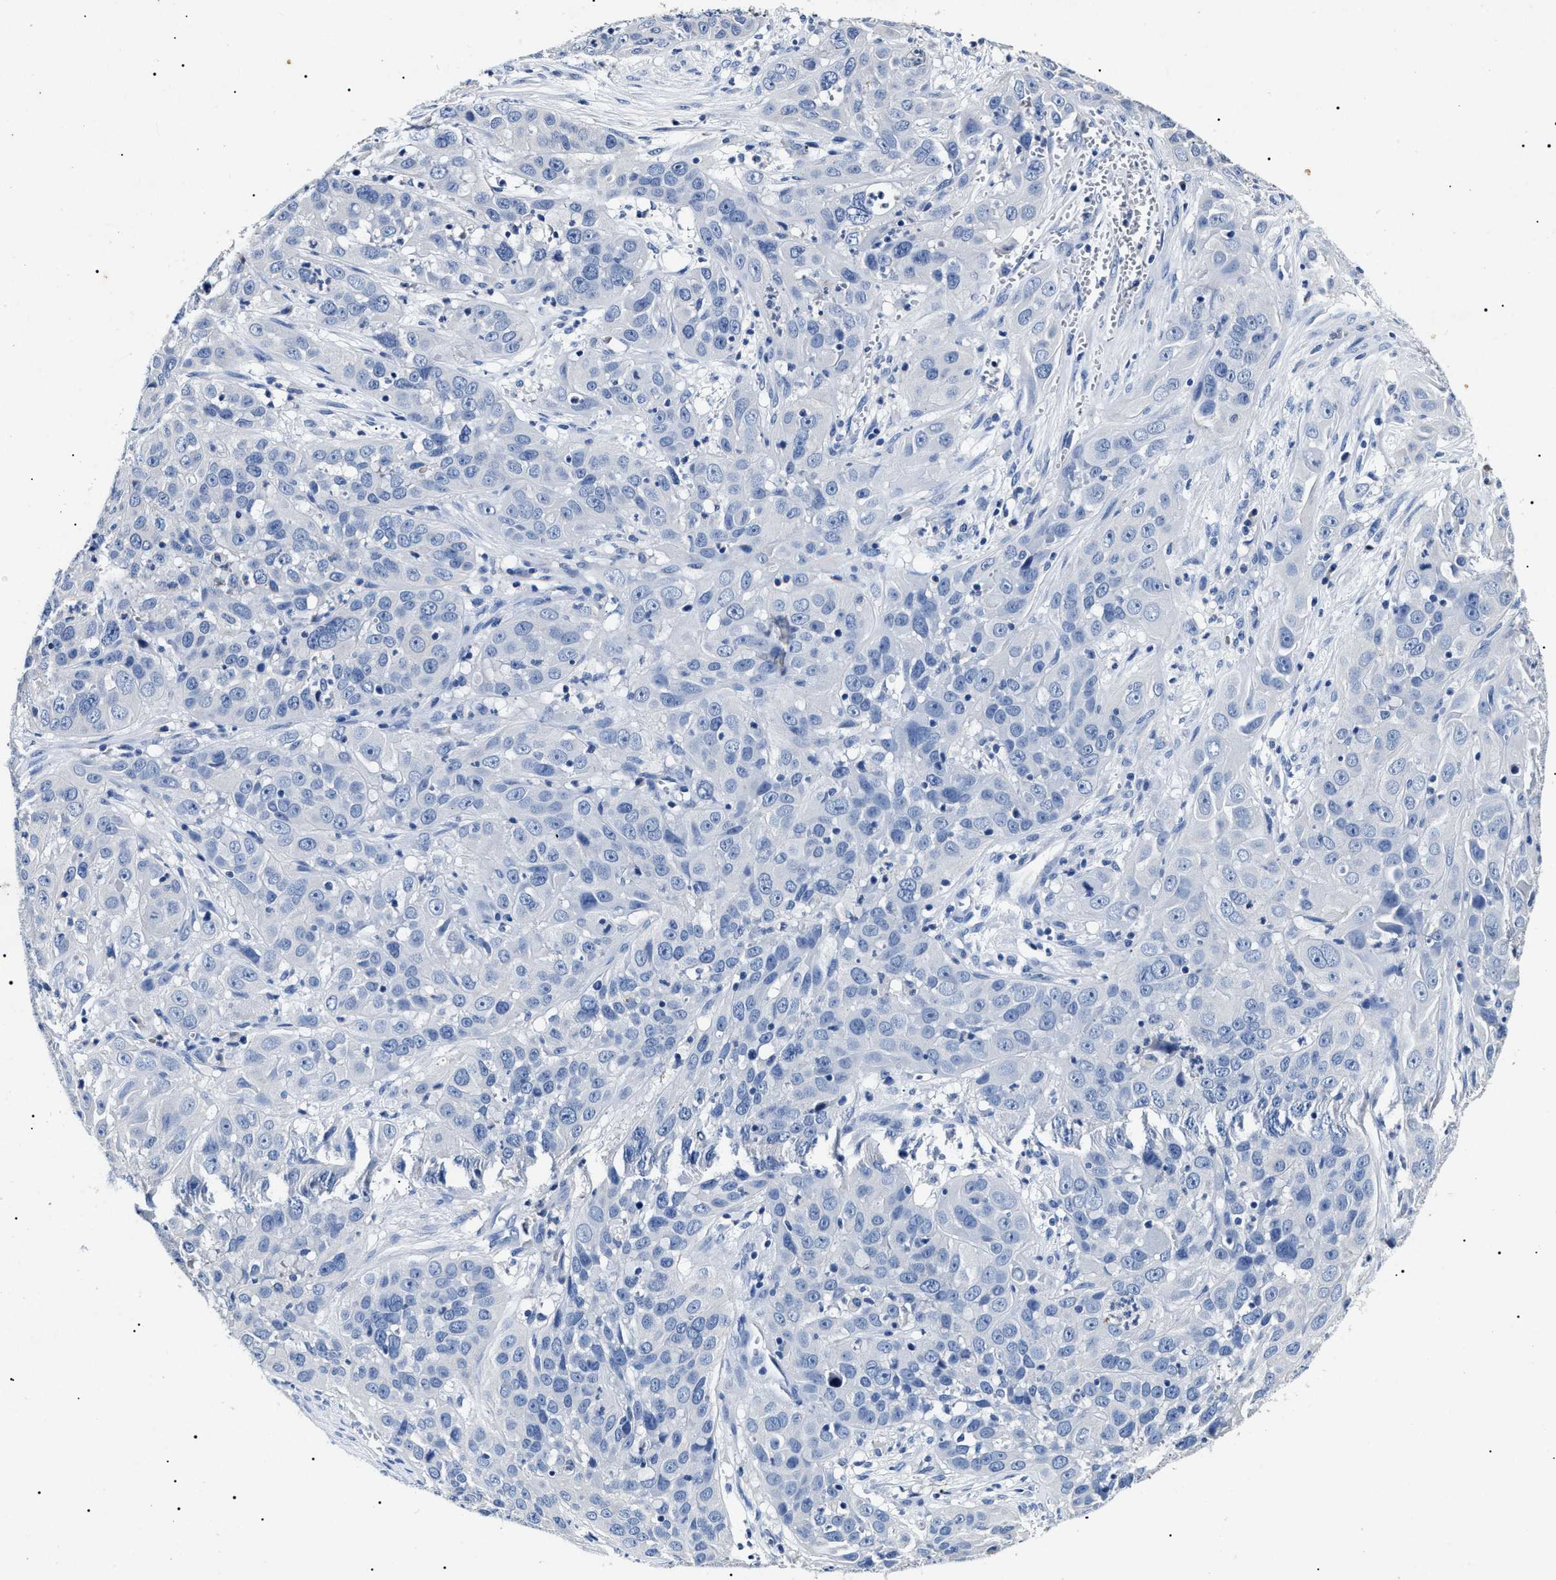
{"staining": {"intensity": "negative", "quantity": "none", "location": "none"}, "tissue": "cervical cancer", "cell_type": "Tumor cells", "image_type": "cancer", "snomed": [{"axis": "morphology", "description": "Squamous cell carcinoma, NOS"}, {"axis": "topography", "description": "Cervix"}], "caption": "DAB immunohistochemical staining of cervical squamous cell carcinoma reveals no significant staining in tumor cells. The staining is performed using DAB (3,3'-diaminobenzidine) brown chromogen with nuclei counter-stained in using hematoxylin.", "gene": "LRRC8E", "patient": {"sex": "female", "age": 32}}